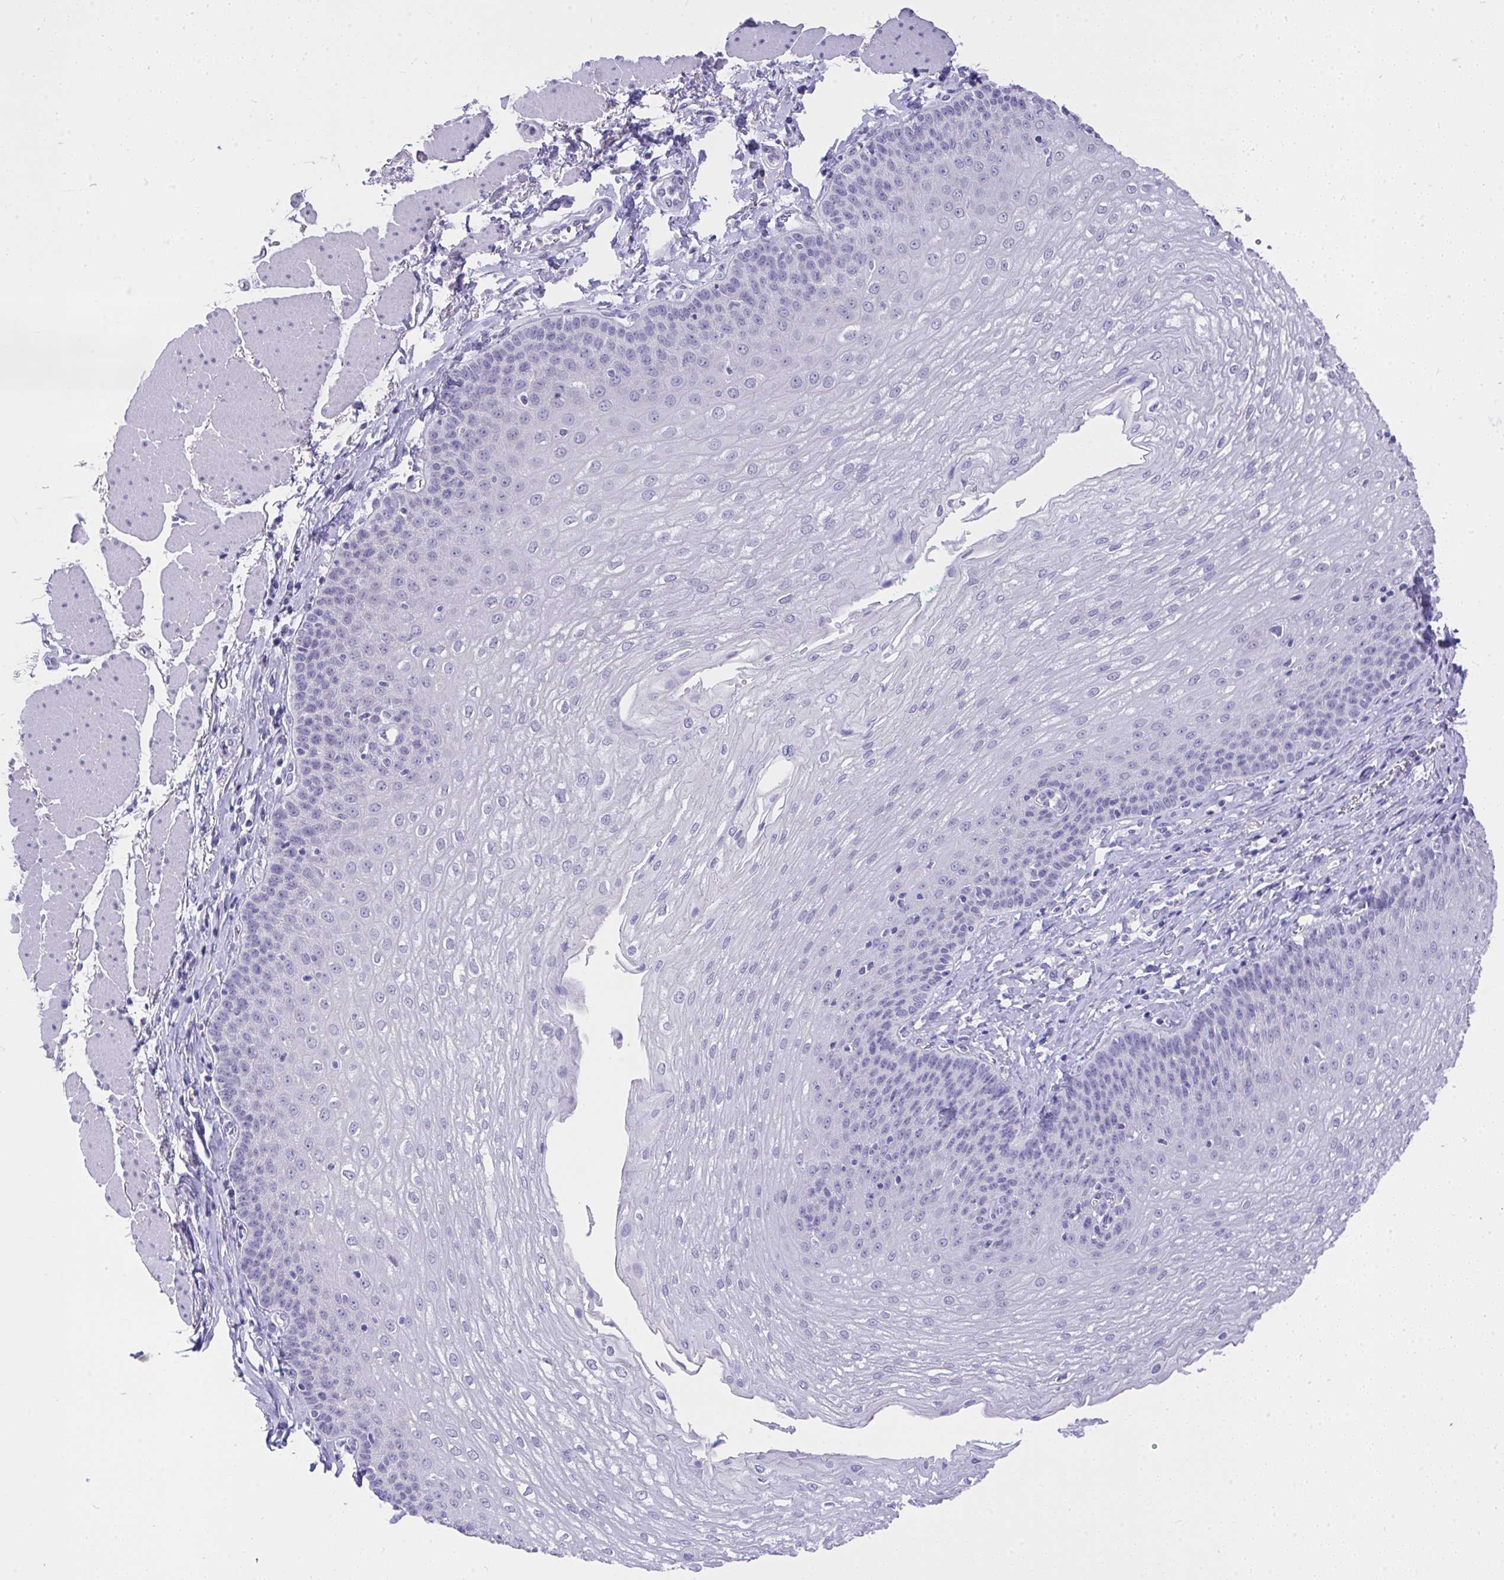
{"staining": {"intensity": "negative", "quantity": "none", "location": "none"}, "tissue": "esophagus", "cell_type": "Squamous epithelial cells", "image_type": "normal", "snomed": [{"axis": "morphology", "description": "Normal tissue, NOS"}, {"axis": "topography", "description": "Esophagus"}], "caption": "Squamous epithelial cells show no significant protein positivity in normal esophagus.", "gene": "MS4A12", "patient": {"sex": "female", "age": 81}}